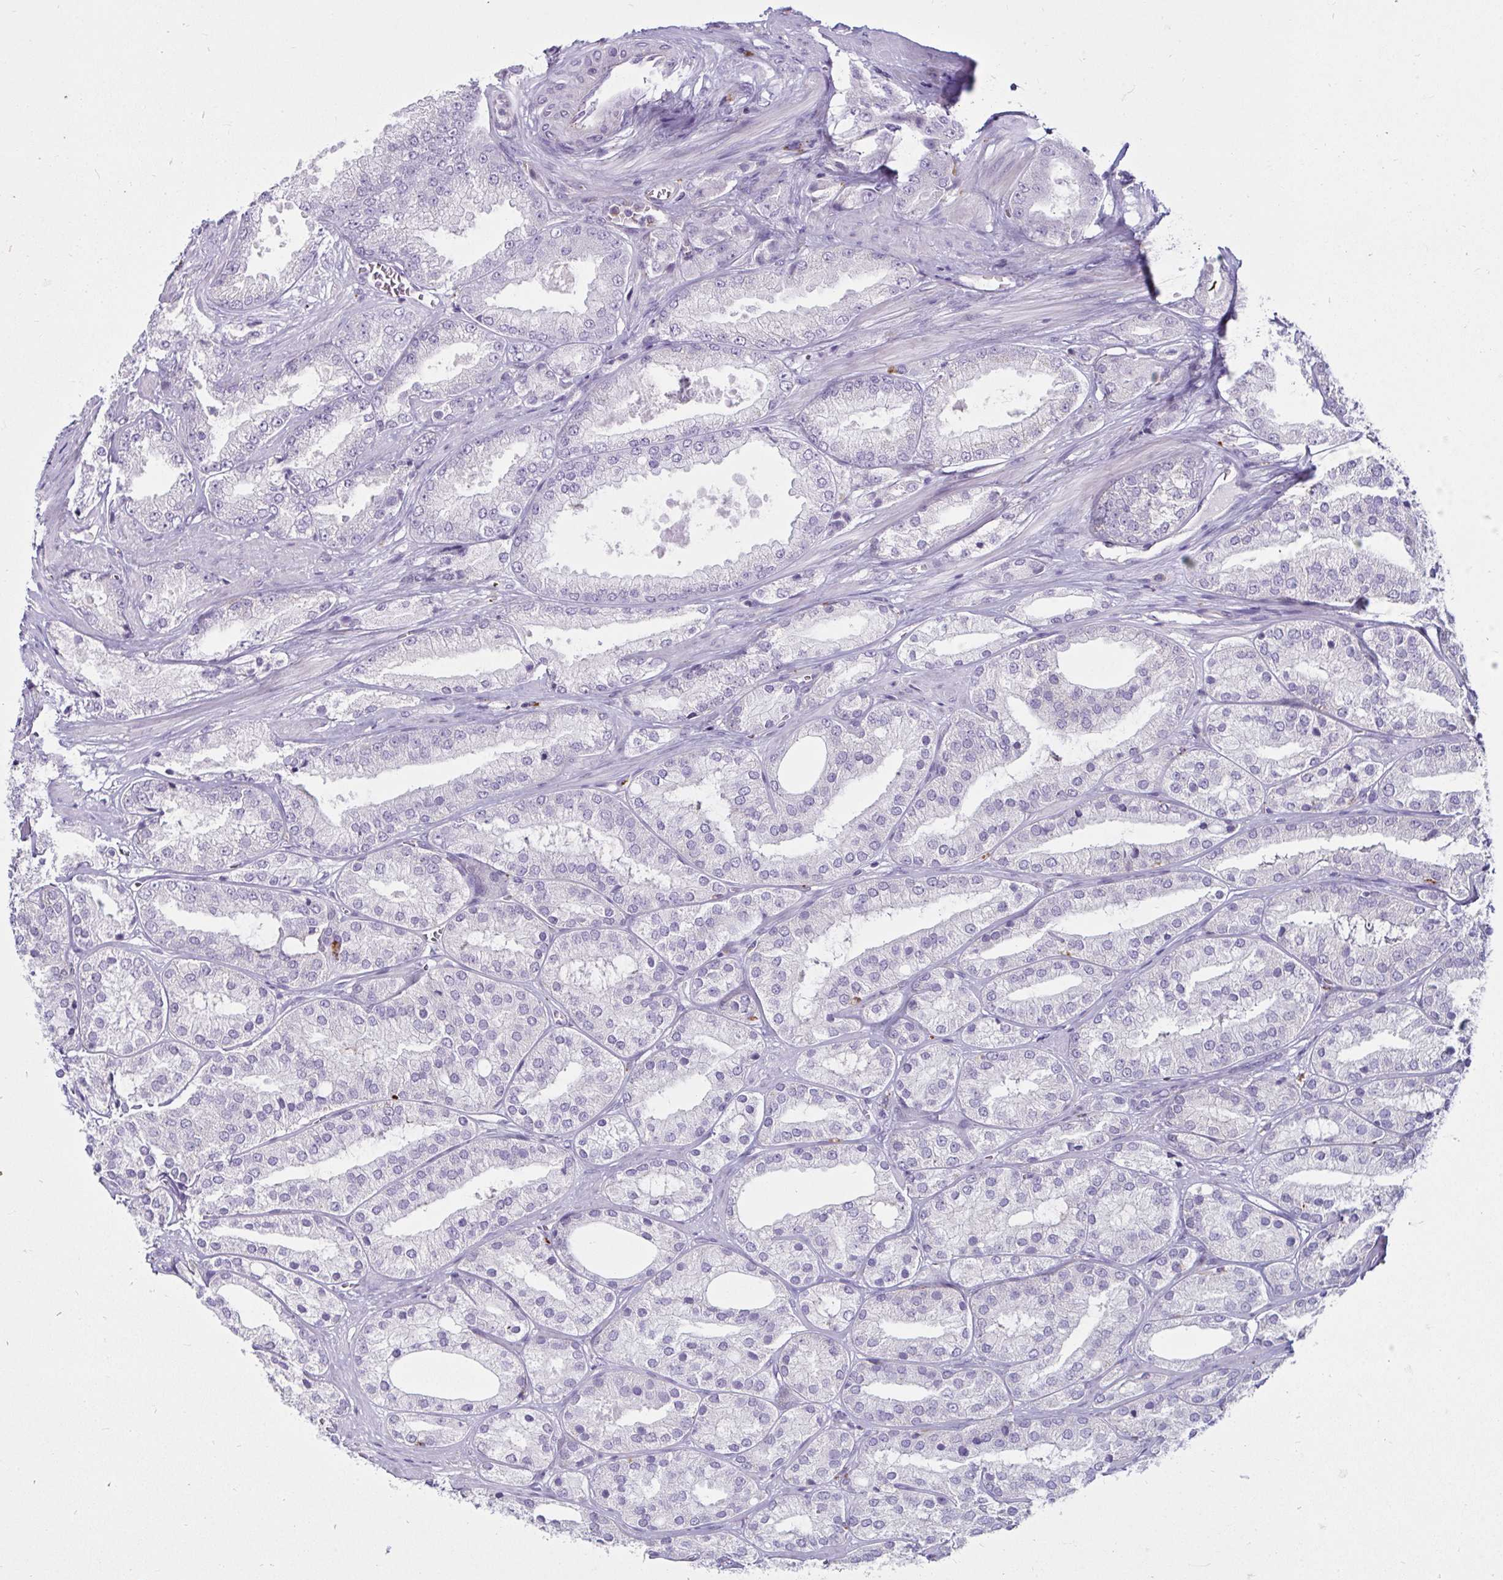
{"staining": {"intensity": "negative", "quantity": "none", "location": "none"}, "tissue": "prostate cancer", "cell_type": "Tumor cells", "image_type": "cancer", "snomed": [{"axis": "morphology", "description": "Adenocarcinoma, High grade"}, {"axis": "topography", "description": "Prostate"}], "caption": "The image shows no significant positivity in tumor cells of adenocarcinoma (high-grade) (prostate).", "gene": "CTSZ", "patient": {"sex": "male", "age": 68}}